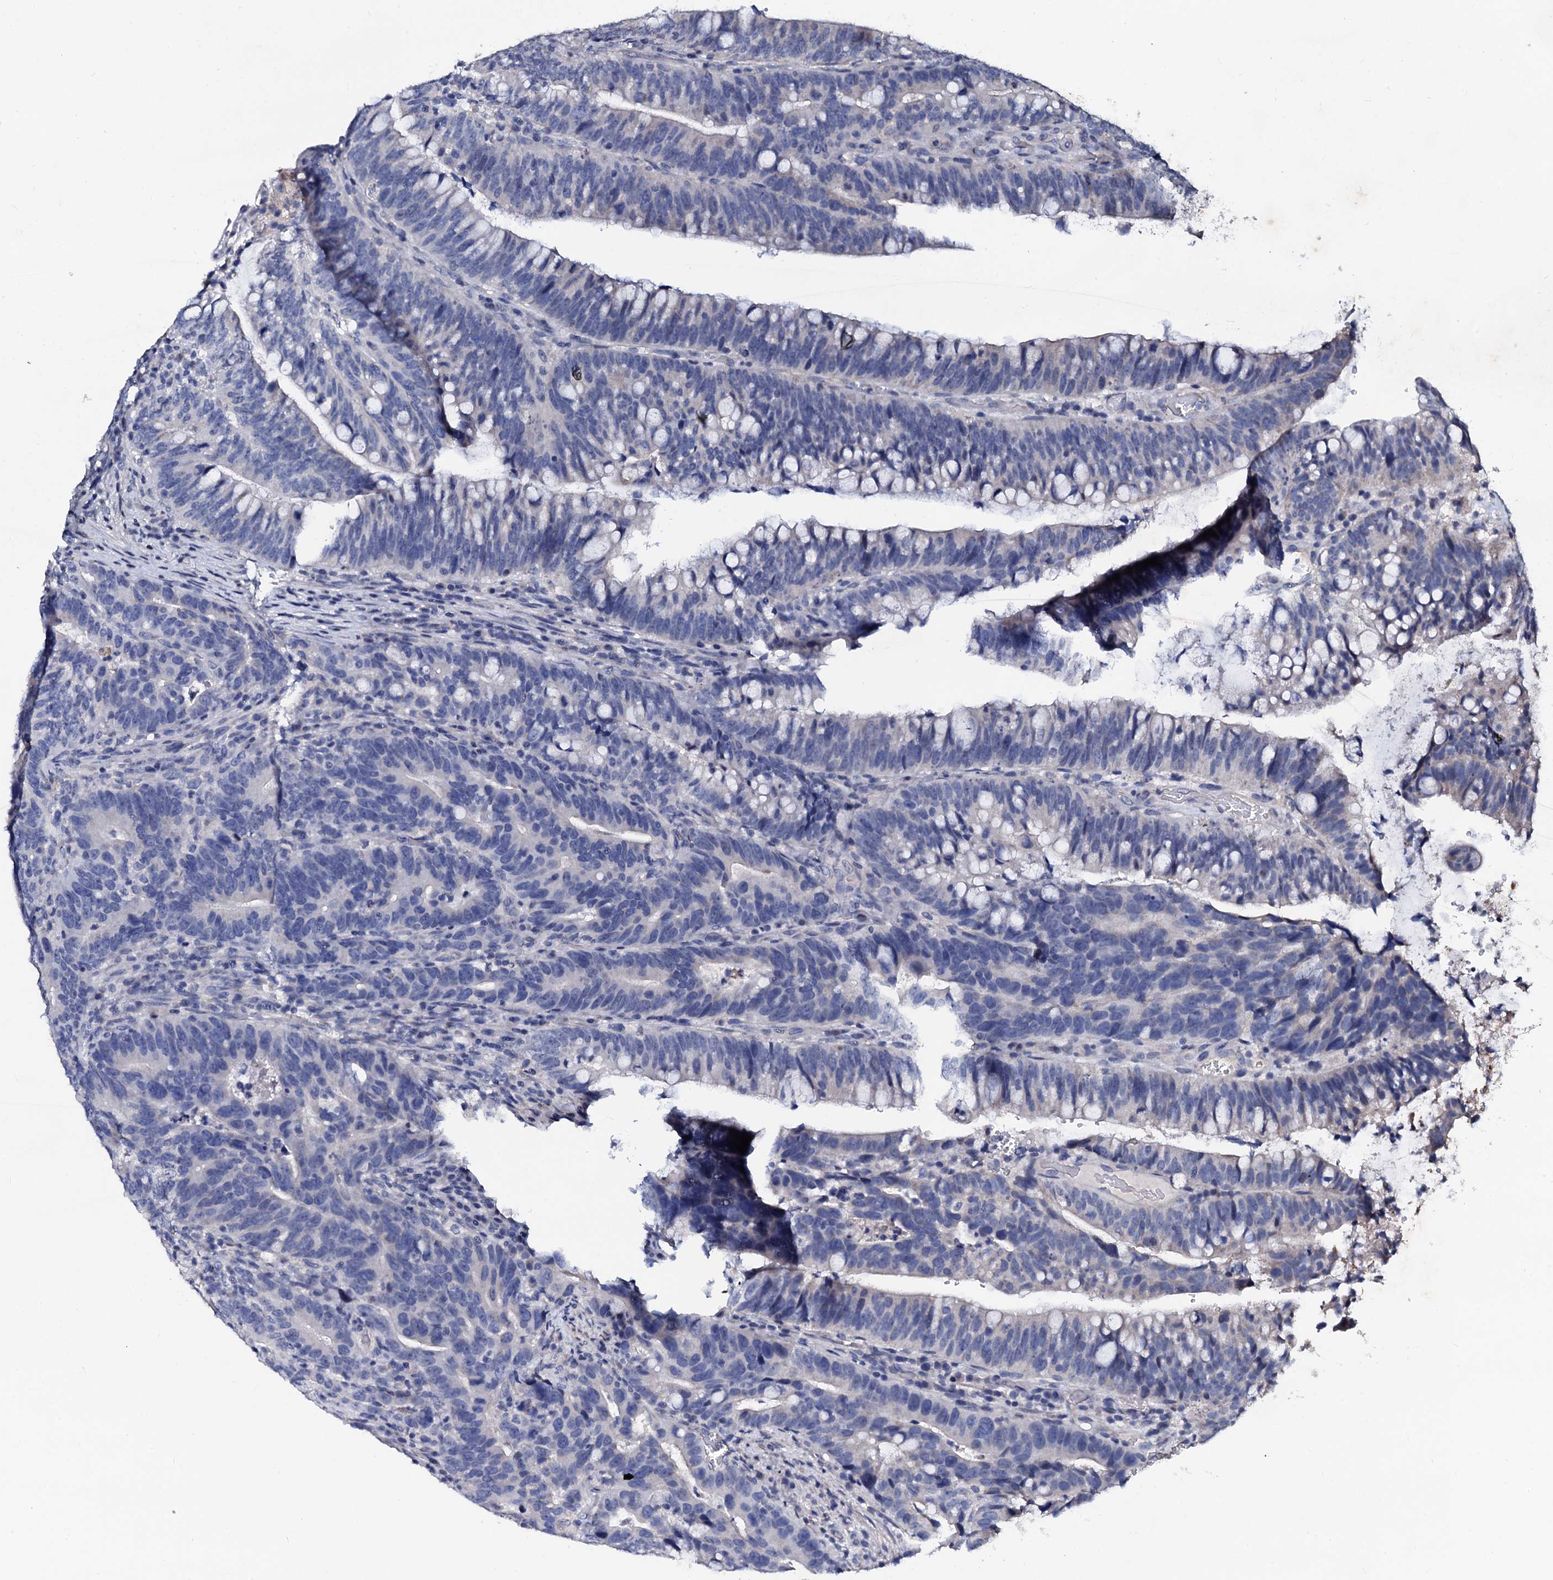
{"staining": {"intensity": "negative", "quantity": "none", "location": "none"}, "tissue": "colorectal cancer", "cell_type": "Tumor cells", "image_type": "cancer", "snomed": [{"axis": "morphology", "description": "Adenocarcinoma, NOS"}, {"axis": "topography", "description": "Colon"}], "caption": "Human adenocarcinoma (colorectal) stained for a protein using immunohistochemistry displays no positivity in tumor cells.", "gene": "SLC37A4", "patient": {"sex": "female", "age": 66}}